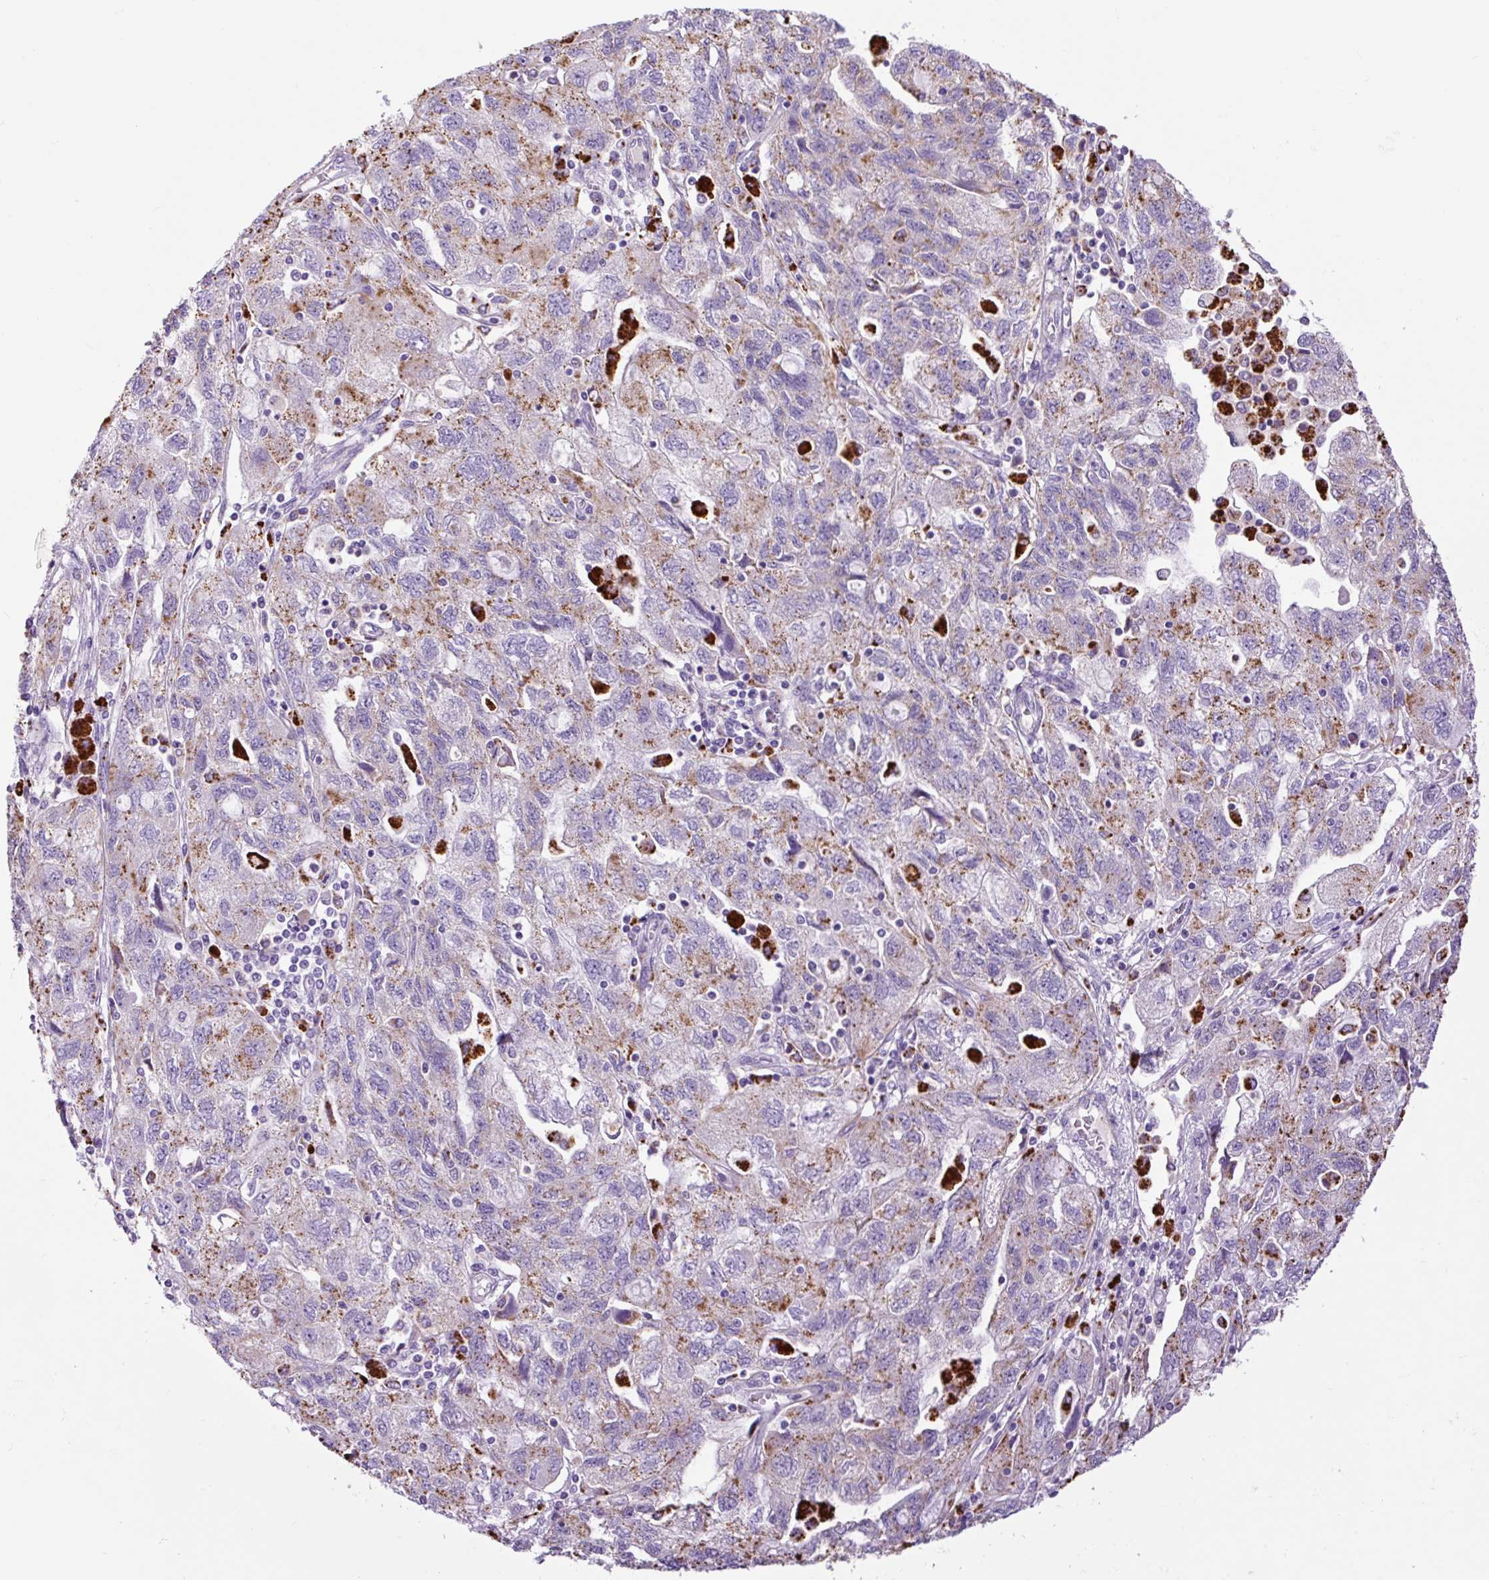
{"staining": {"intensity": "weak", "quantity": "25%-75%", "location": "cytoplasmic/membranous"}, "tissue": "ovarian cancer", "cell_type": "Tumor cells", "image_type": "cancer", "snomed": [{"axis": "morphology", "description": "Carcinoma, NOS"}, {"axis": "morphology", "description": "Cystadenocarcinoma, serous, NOS"}, {"axis": "topography", "description": "Ovary"}], "caption": "Weak cytoplasmic/membranous positivity is present in about 25%-75% of tumor cells in ovarian cancer.", "gene": "LCN10", "patient": {"sex": "female", "age": 69}}